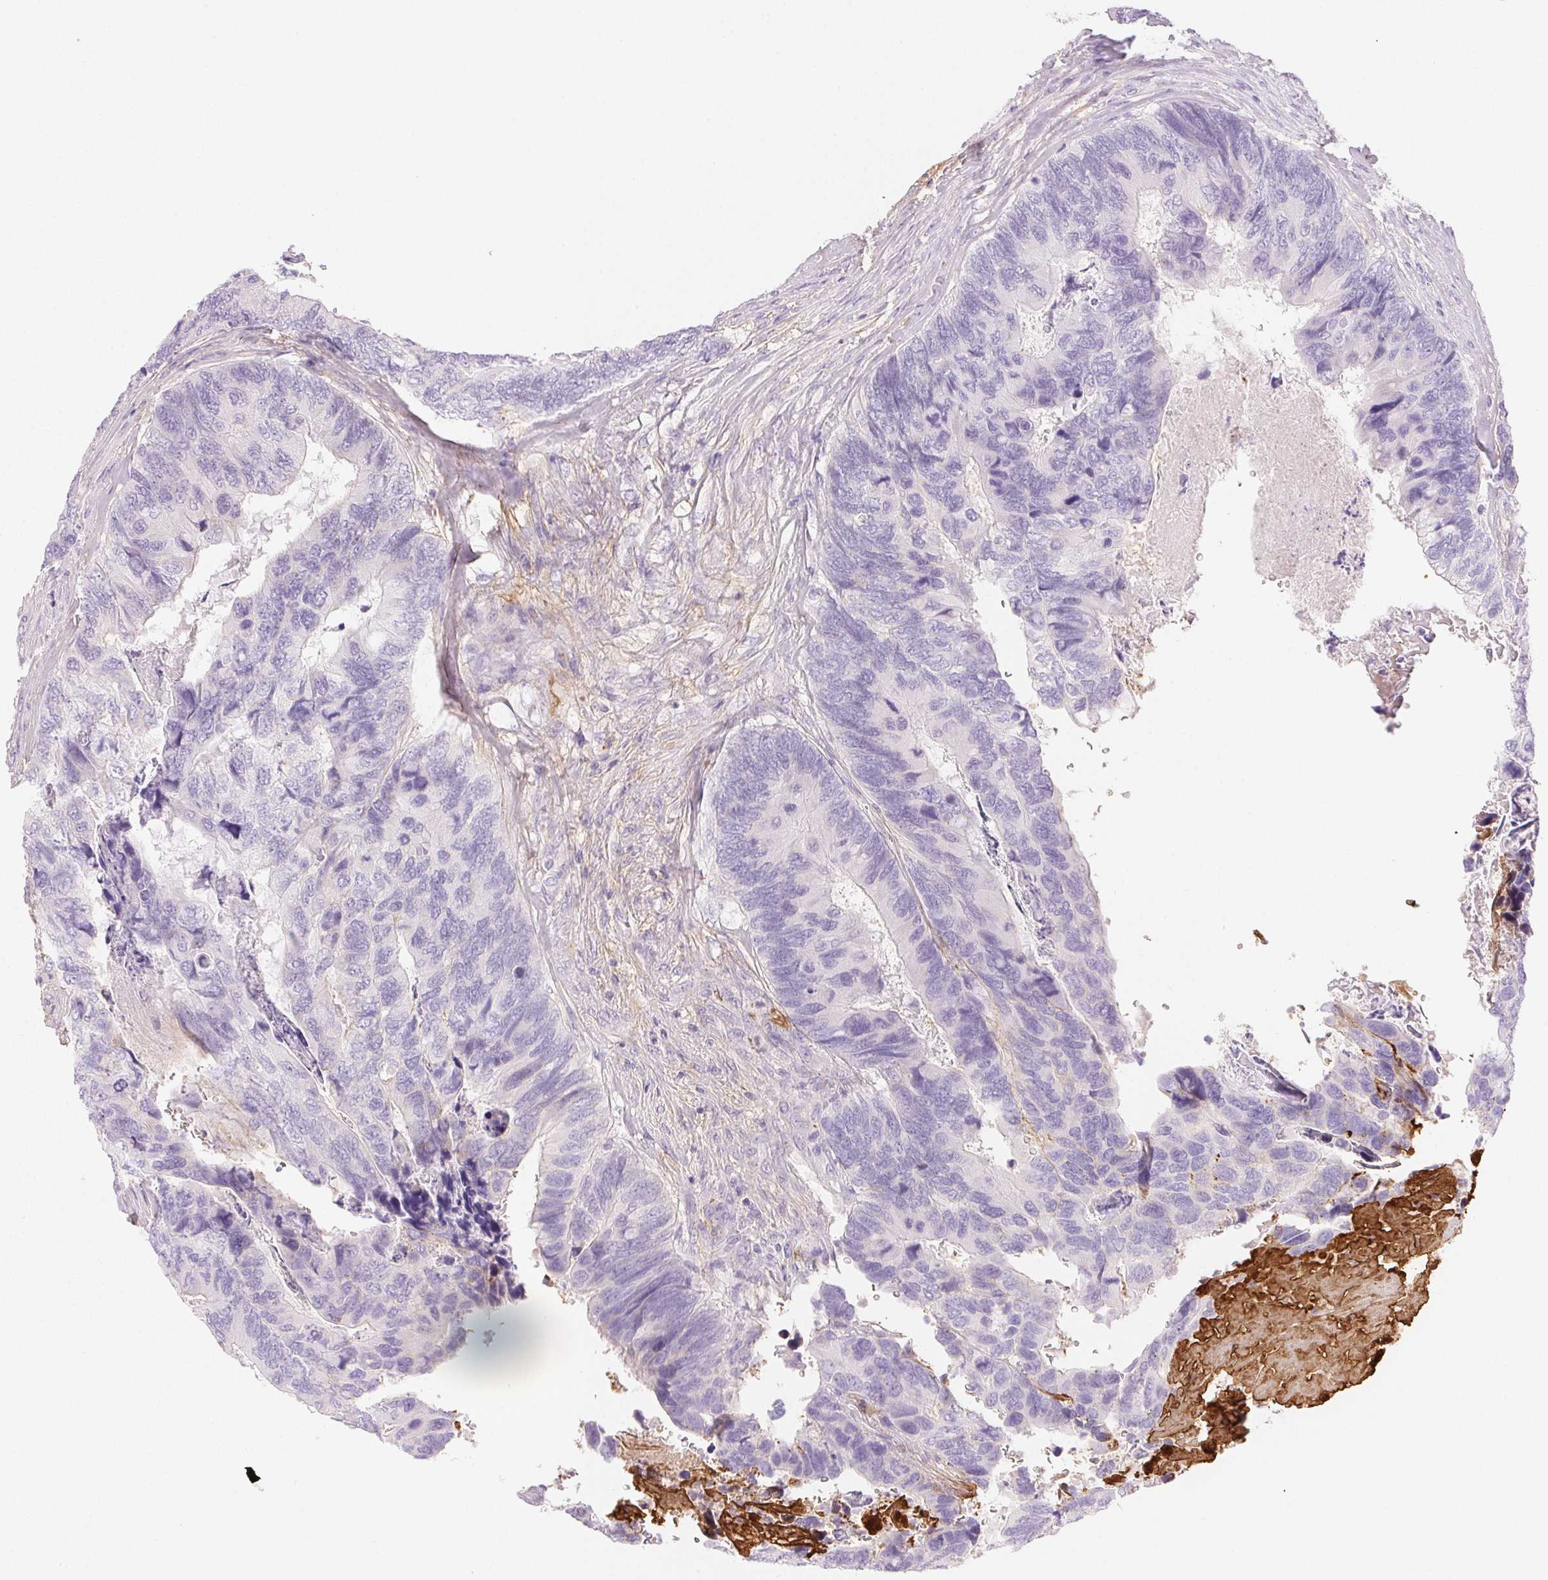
{"staining": {"intensity": "negative", "quantity": "none", "location": "none"}, "tissue": "breast cancer", "cell_type": "Tumor cells", "image_type": "cancer", "snomed": [{"axis": "morphology", "description": "Lobular carcinoma"}, {"axis": "topography", "description": "Breast"}], "caption": "IHC histopathology image of neoplastic tissue: breast lobular carcinoma stained with DAB (3,3'-diaminobenzidine) reveals no significant protein positivity in tumor cells. (DAB immunohistochemistry, high magnification).", "gene": "FGA", "patient": {"sex": "female", "age": 59}}